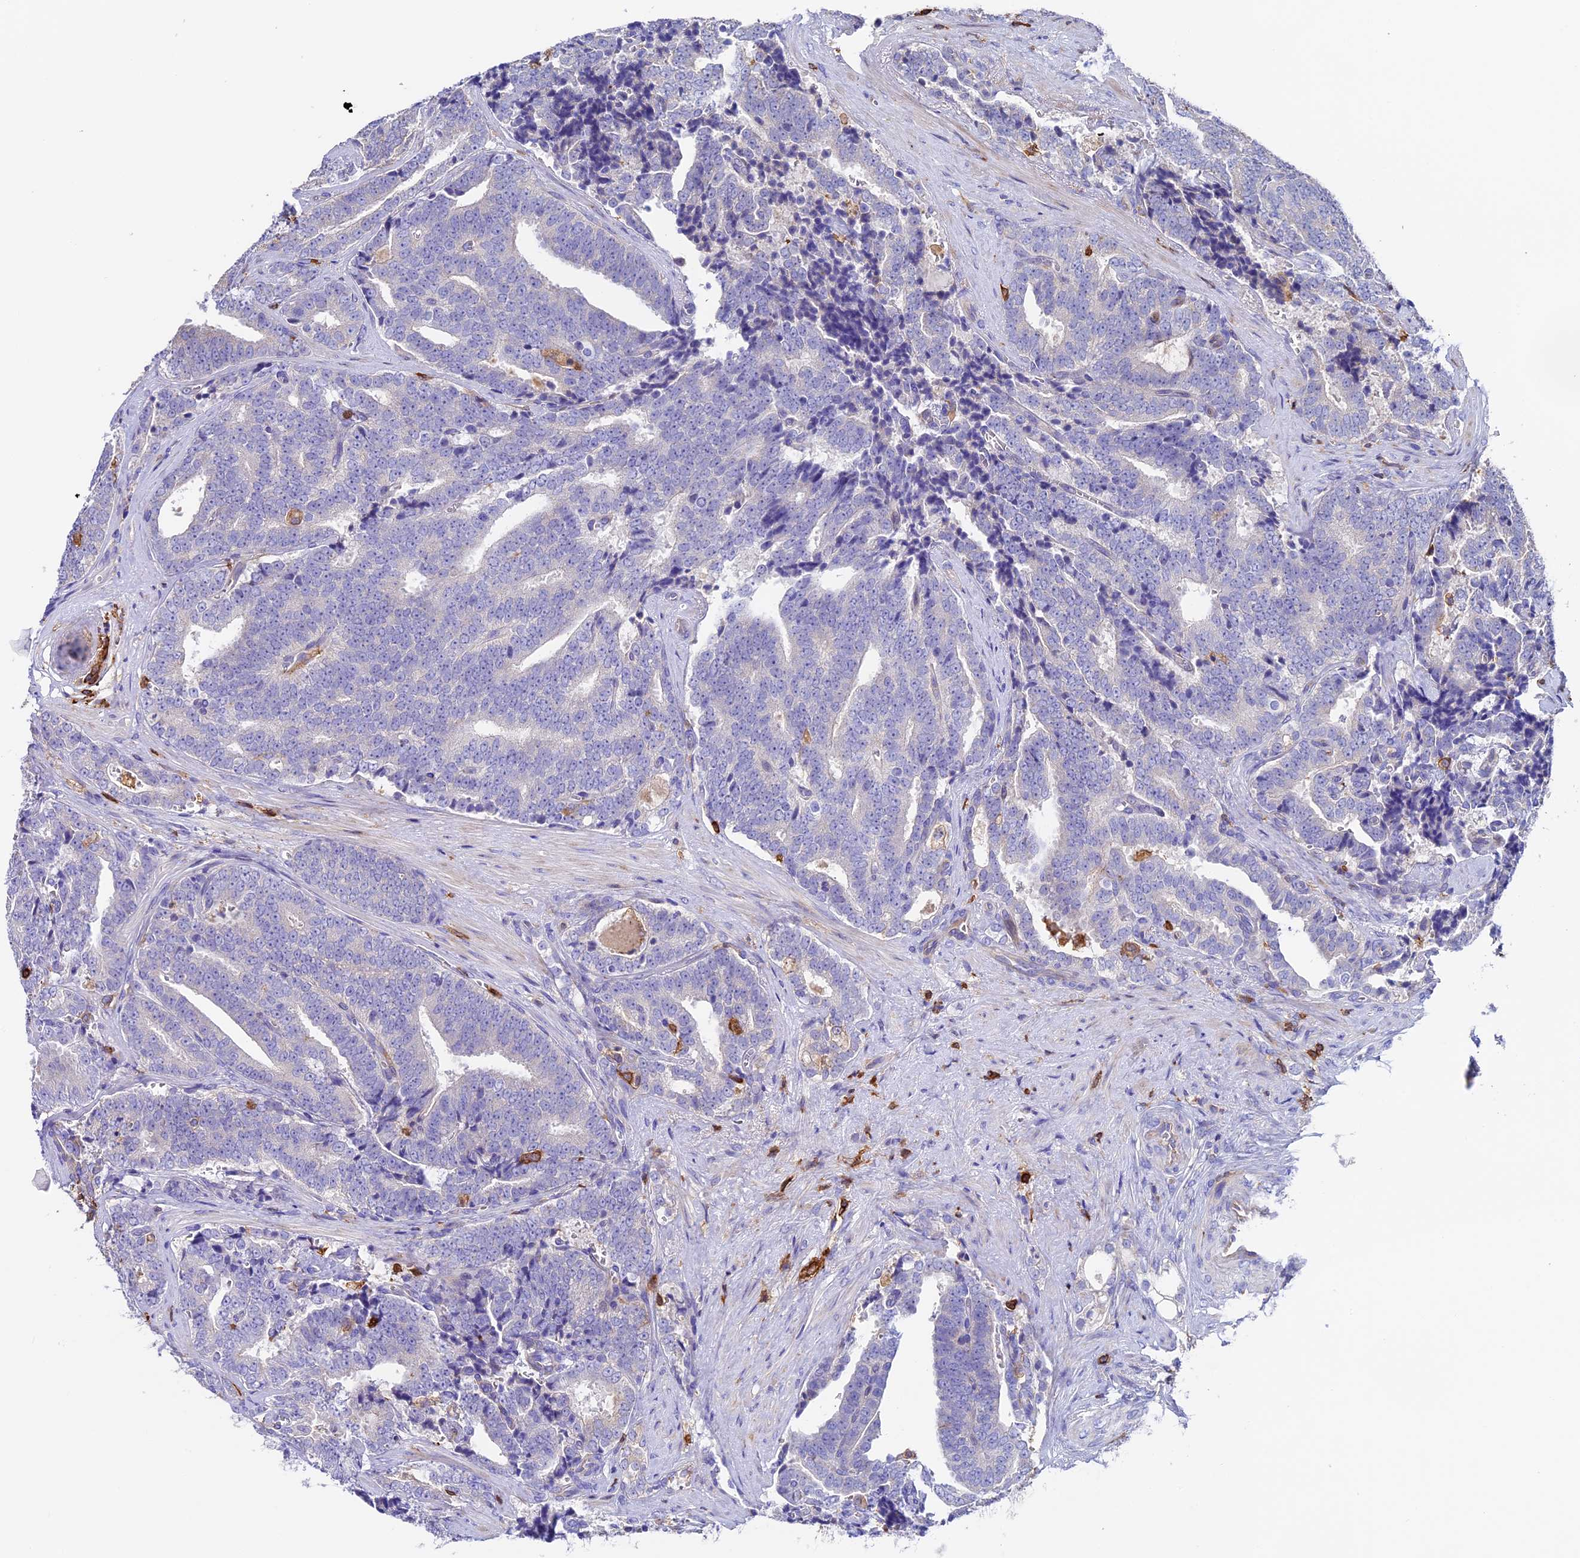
{"staining": {"intensity": "negative", "quantity": "none", "location": "none"}, "tissue": "prostate cancer", "cell_type": "Tumor cells", "image_type": "cancer", "snomed": [{"axis": "morphology", "description": "Adenocarcinoma, High grade"}, {"axis": "topography", "description": "Prostate and seminal vesicle, NOS"}], "caption": "Tumor cells show no significant expression in prostate cancer (high-grade adenocarcinoma).", "gene": "ADAT1", "patient": {"sex": "male", "age": 67}}